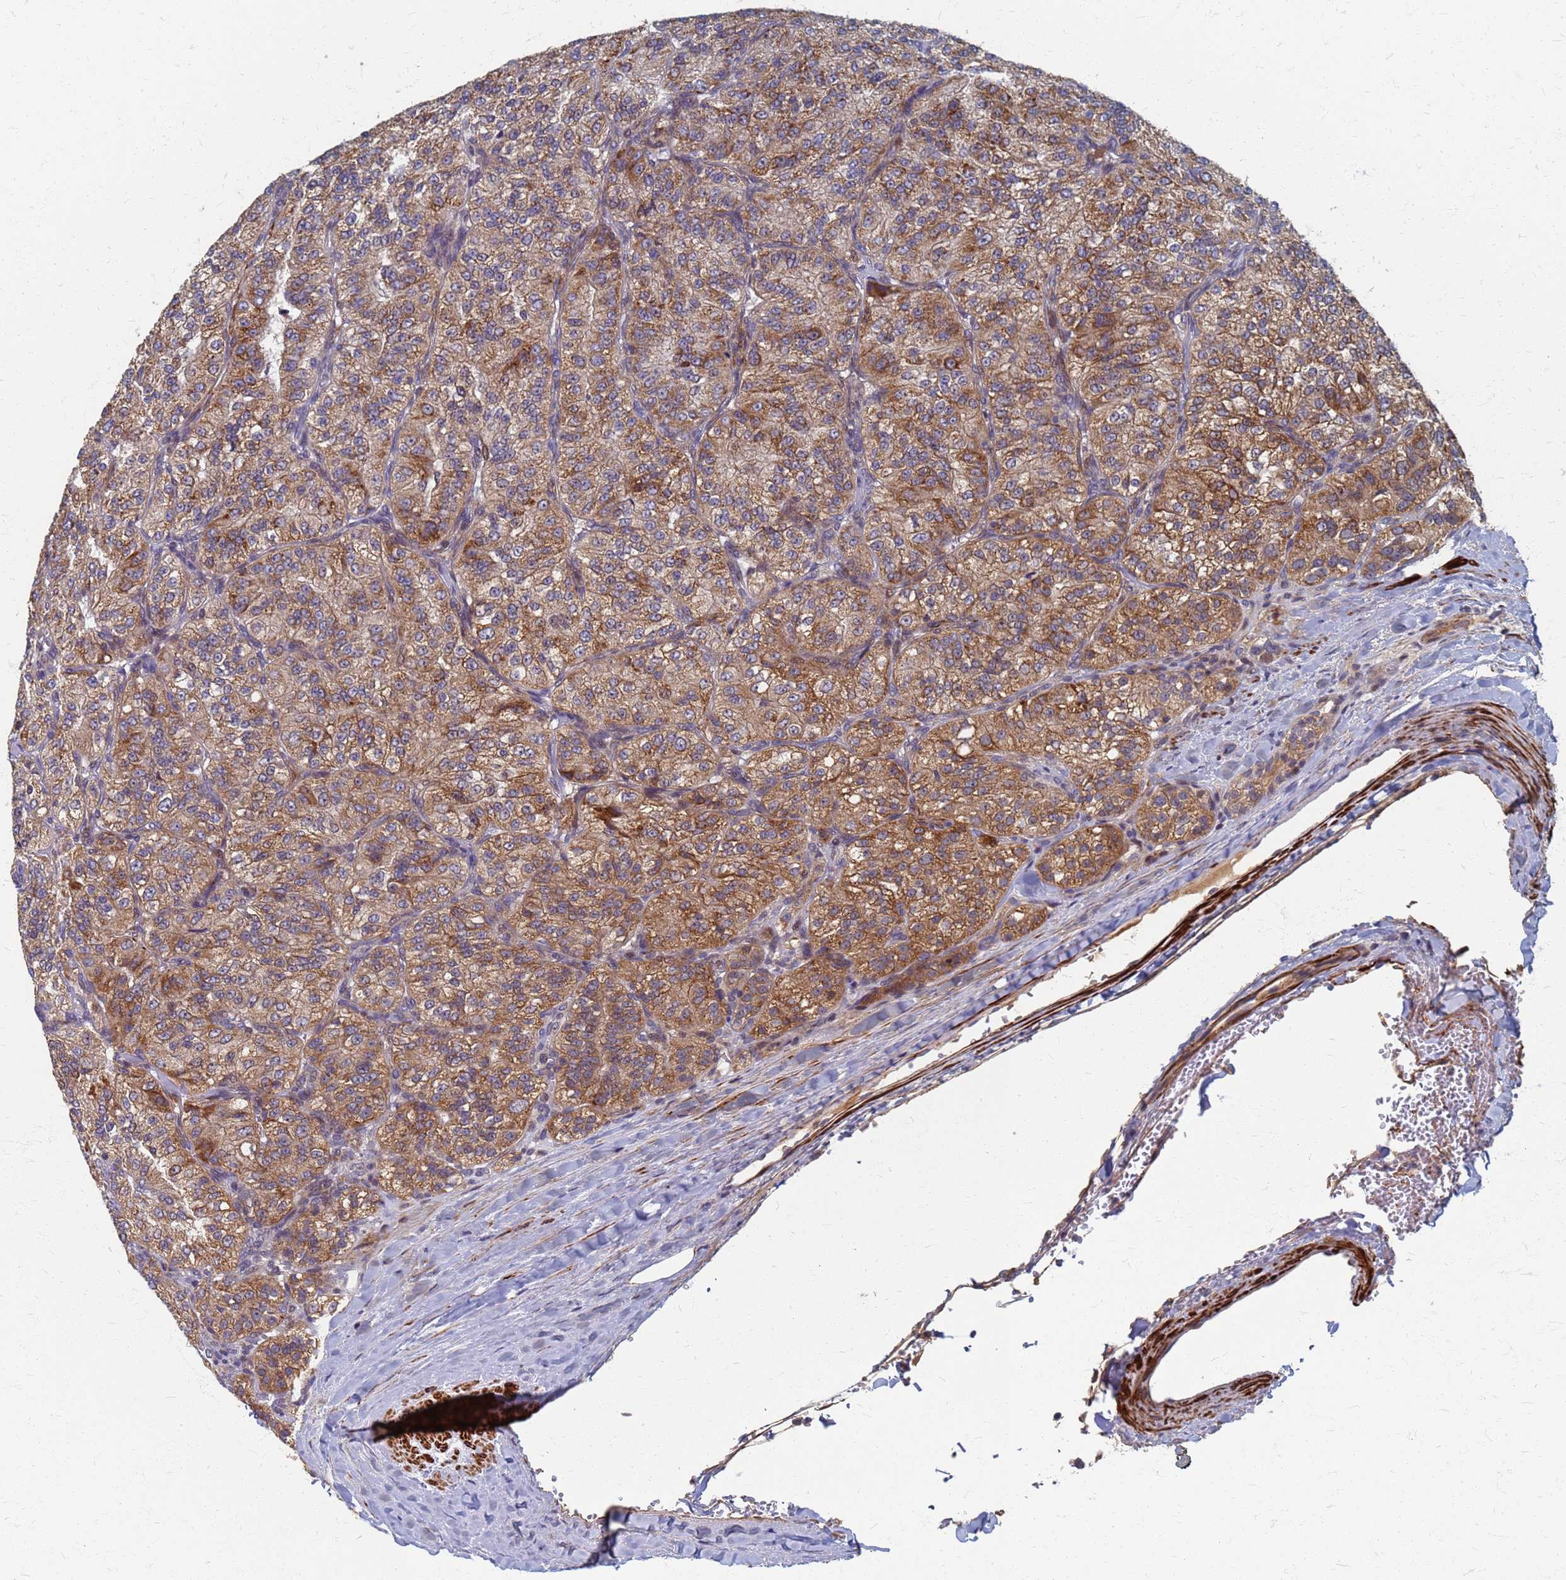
{"staining": {"intensity": "moderate", "quantity": ">75%", "location": "cytoplasmic/membranous"}, "tissue": "renal cancer", "cell_type": "Tumor cells", "image_type": "cancer", "snomed": [{"axis": "morphology", "description": "Adenocarcinoma, NOS"}, {"axis": "topography", "description": "Kidney"}], "caption": "A high-resolution photomicrograph shows IHC staining of adenocarcinoma (renal), which shows moderate cytoplasmic/membranous positivity in about >75% of tumor cells.", "gene": "ATPAF1", "patient": {"sex": "female", "age": 63}}